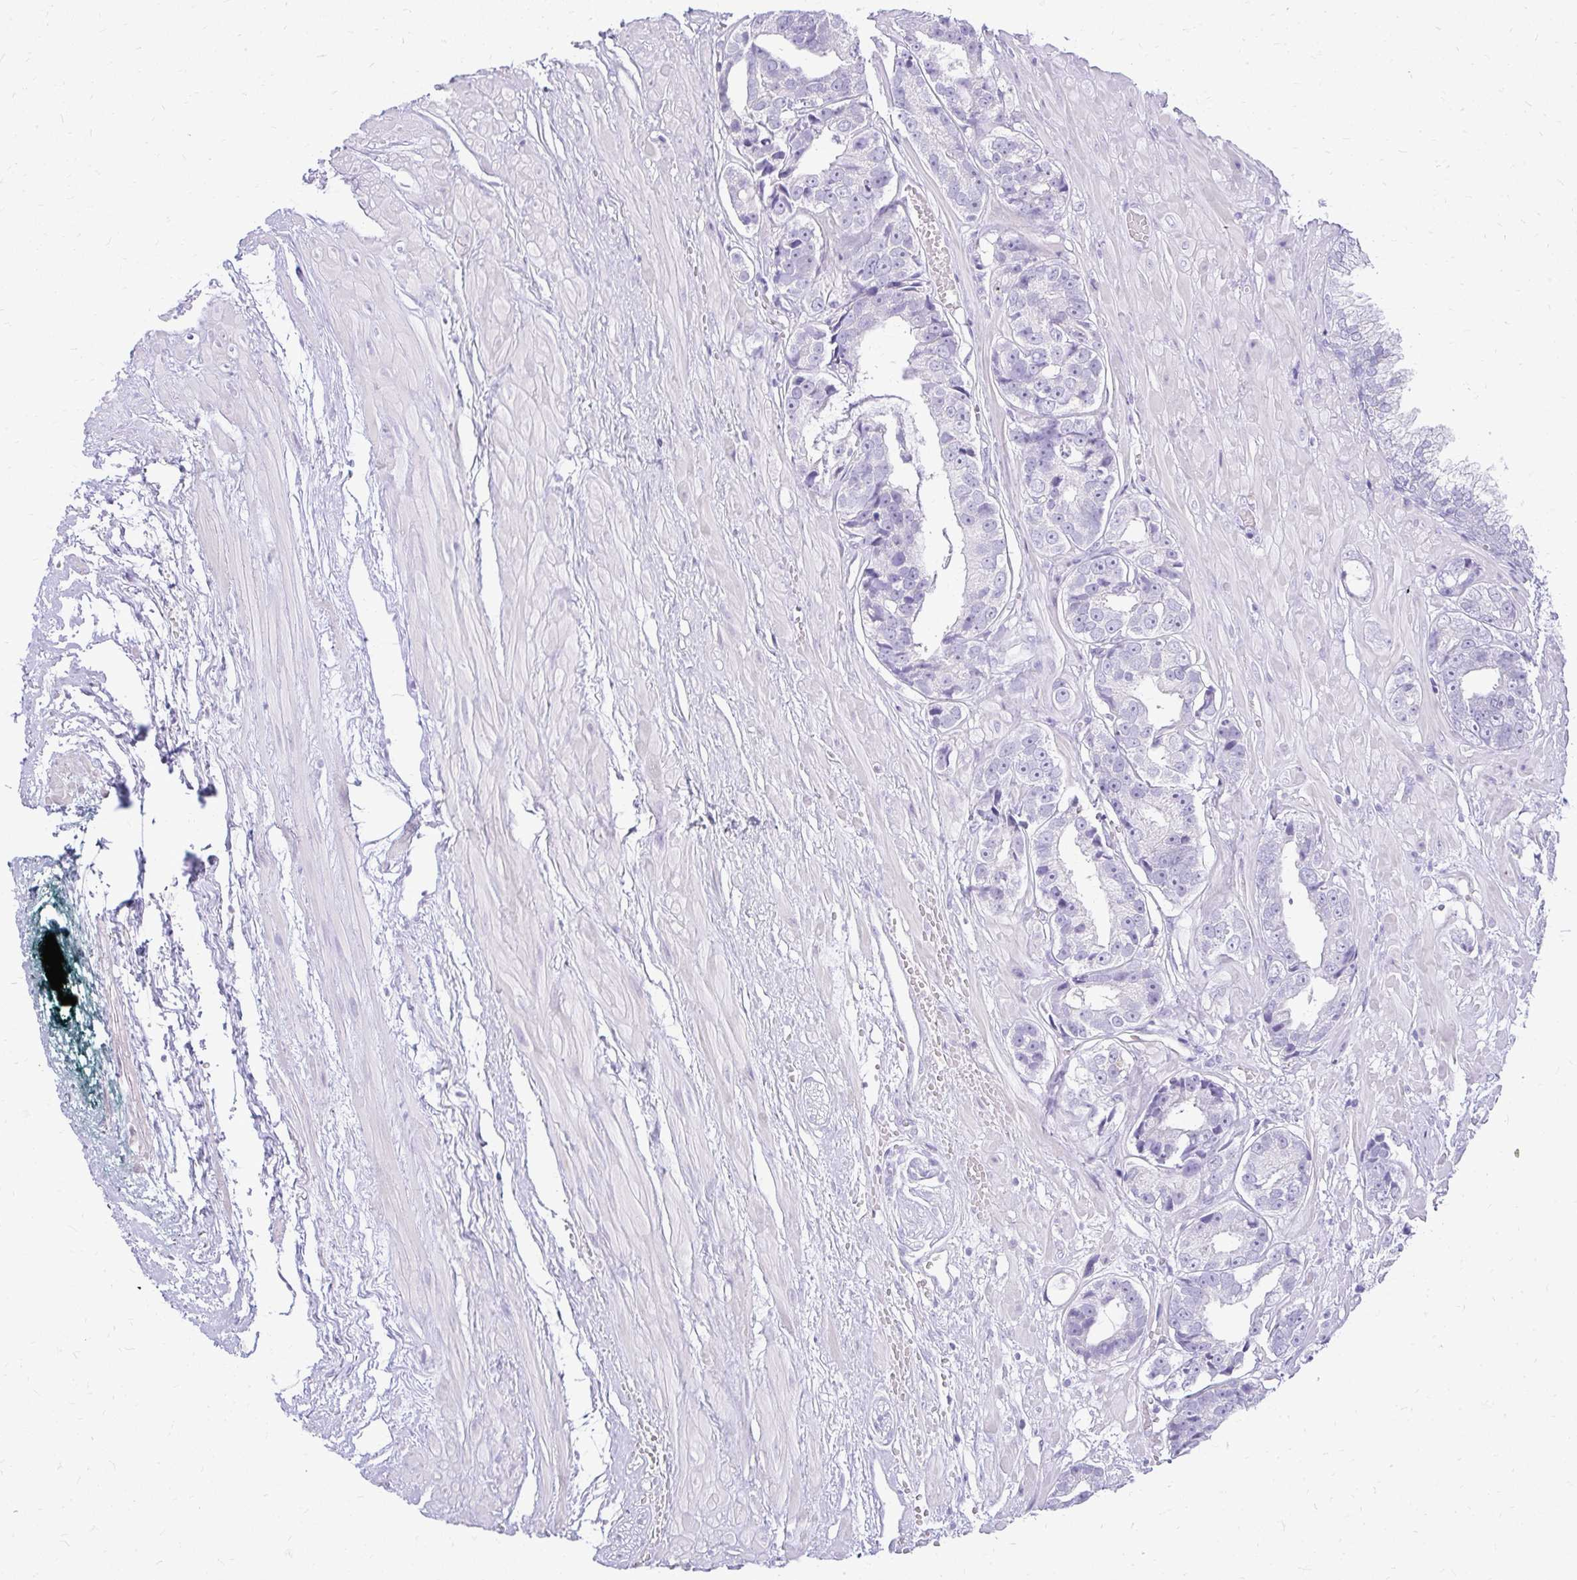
{"staining": {"intensity": "negative", "quantity": "none", "location": "none"}, "tissue": "prostate cancer", "cell_type": "Tumor cells", "image_type": "cancer", "snomed": [{"axis": "morphology", "description": "Adenocarcinoma, High grade"}, {"axis": "topography", "description": "Prostate"}], "caption": "An IHC micrograph of prostate high-grade adenocarcinoma is shown. There is no staining in tumor cells of prostate high-grade adenocarcinoma.", "gene": "PRAP1", "patient": {"sex": "male", "age": 71}}